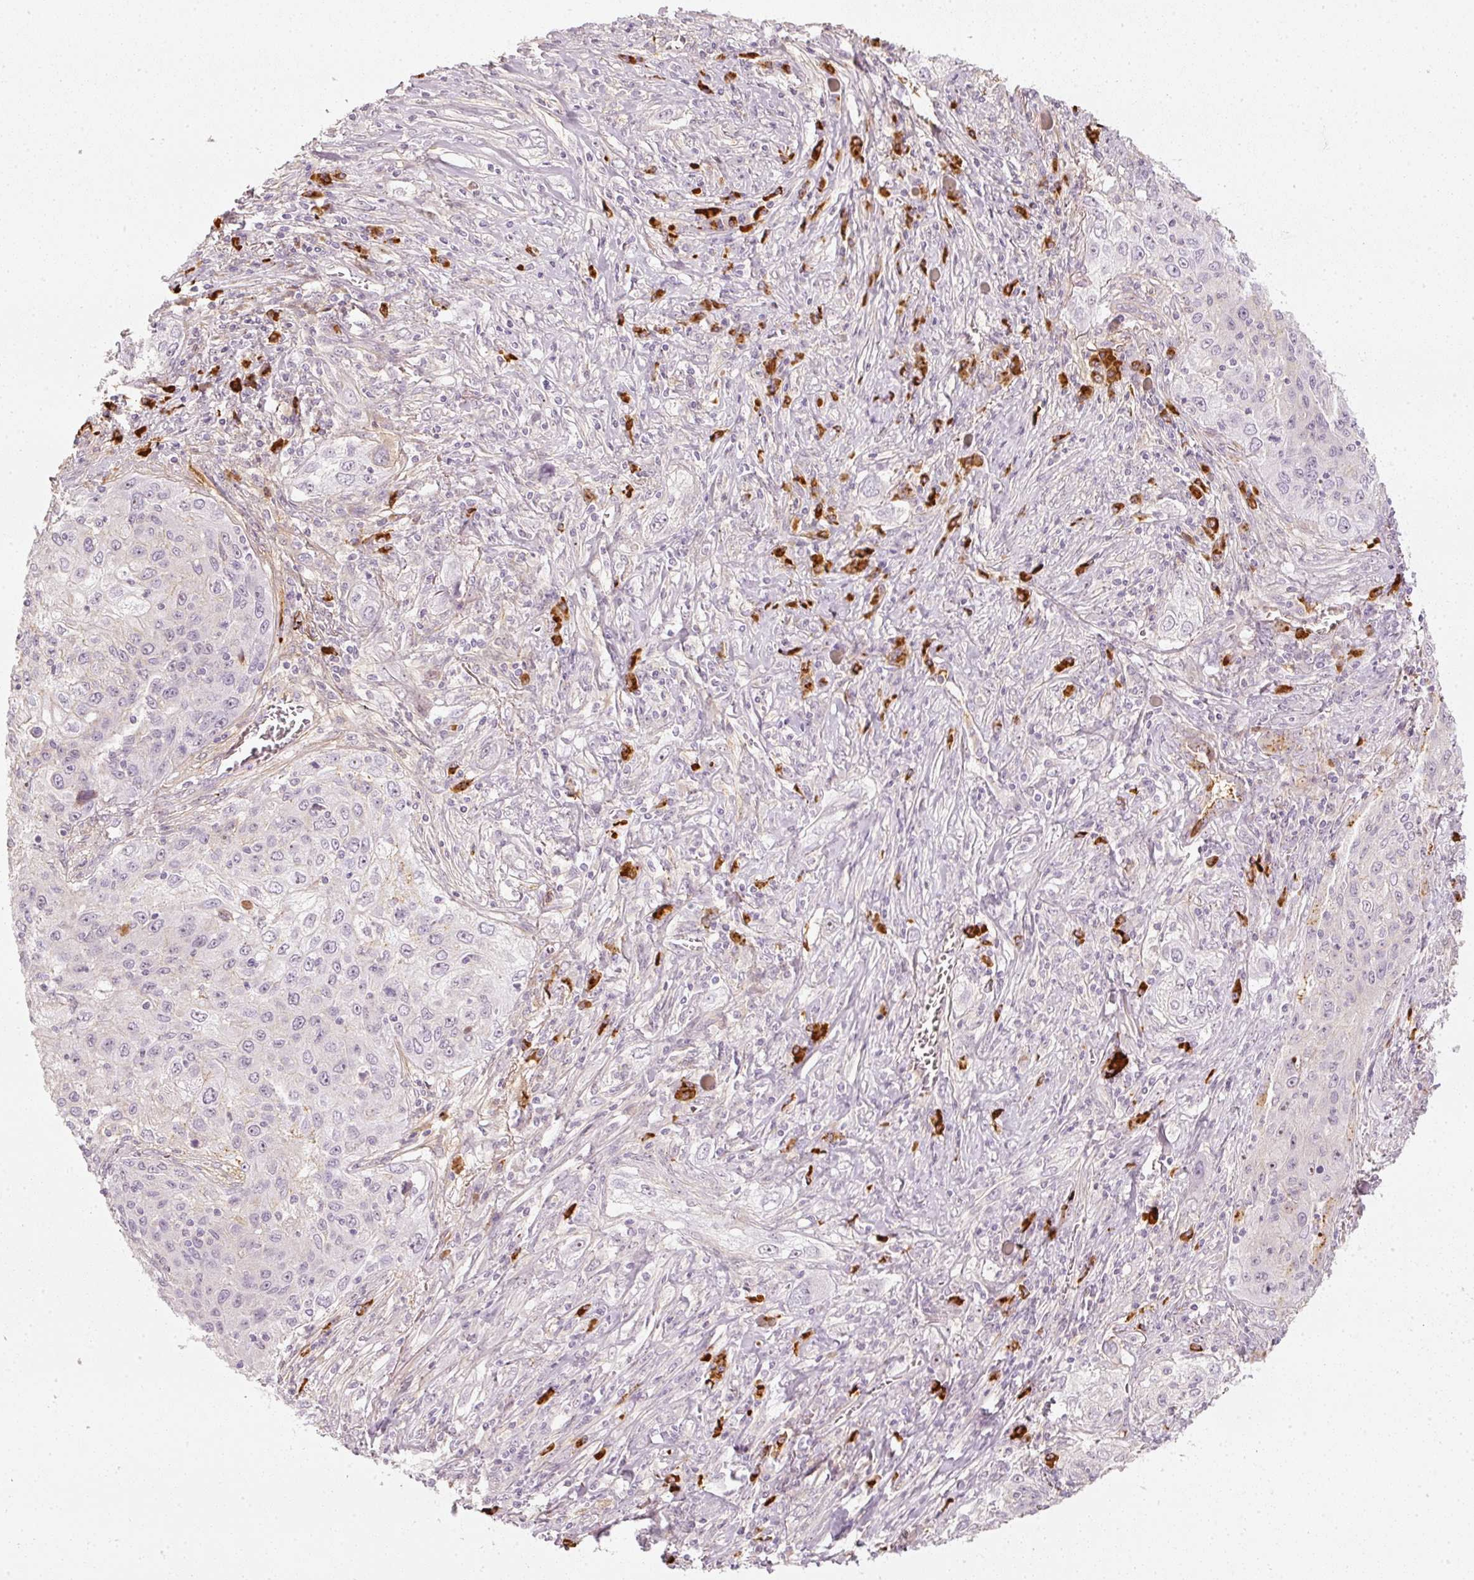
{"staining": {"intensity": "negative", "quantity": "none", "location": "none"}, "tissue": "lung cancer", "cell_type": "Tumor cells", "image_type": "cancer", "snomed": [{"axis": "morphology", "description": "Squamous cell carcinoma, NOS"}, {"axis": "topography", "description": "Lung"}], "caption": "This image is of squamous cell carcinoma (lung) stained with immunohistochemistry to label a protein in brown with the nuclei are counter-stained blue. There is no expression in tumor cells. (IHC, brightfield microscopy, high magnification).", "gene": "VCAM1", "patient": {"sex": "female", "age": 69}}